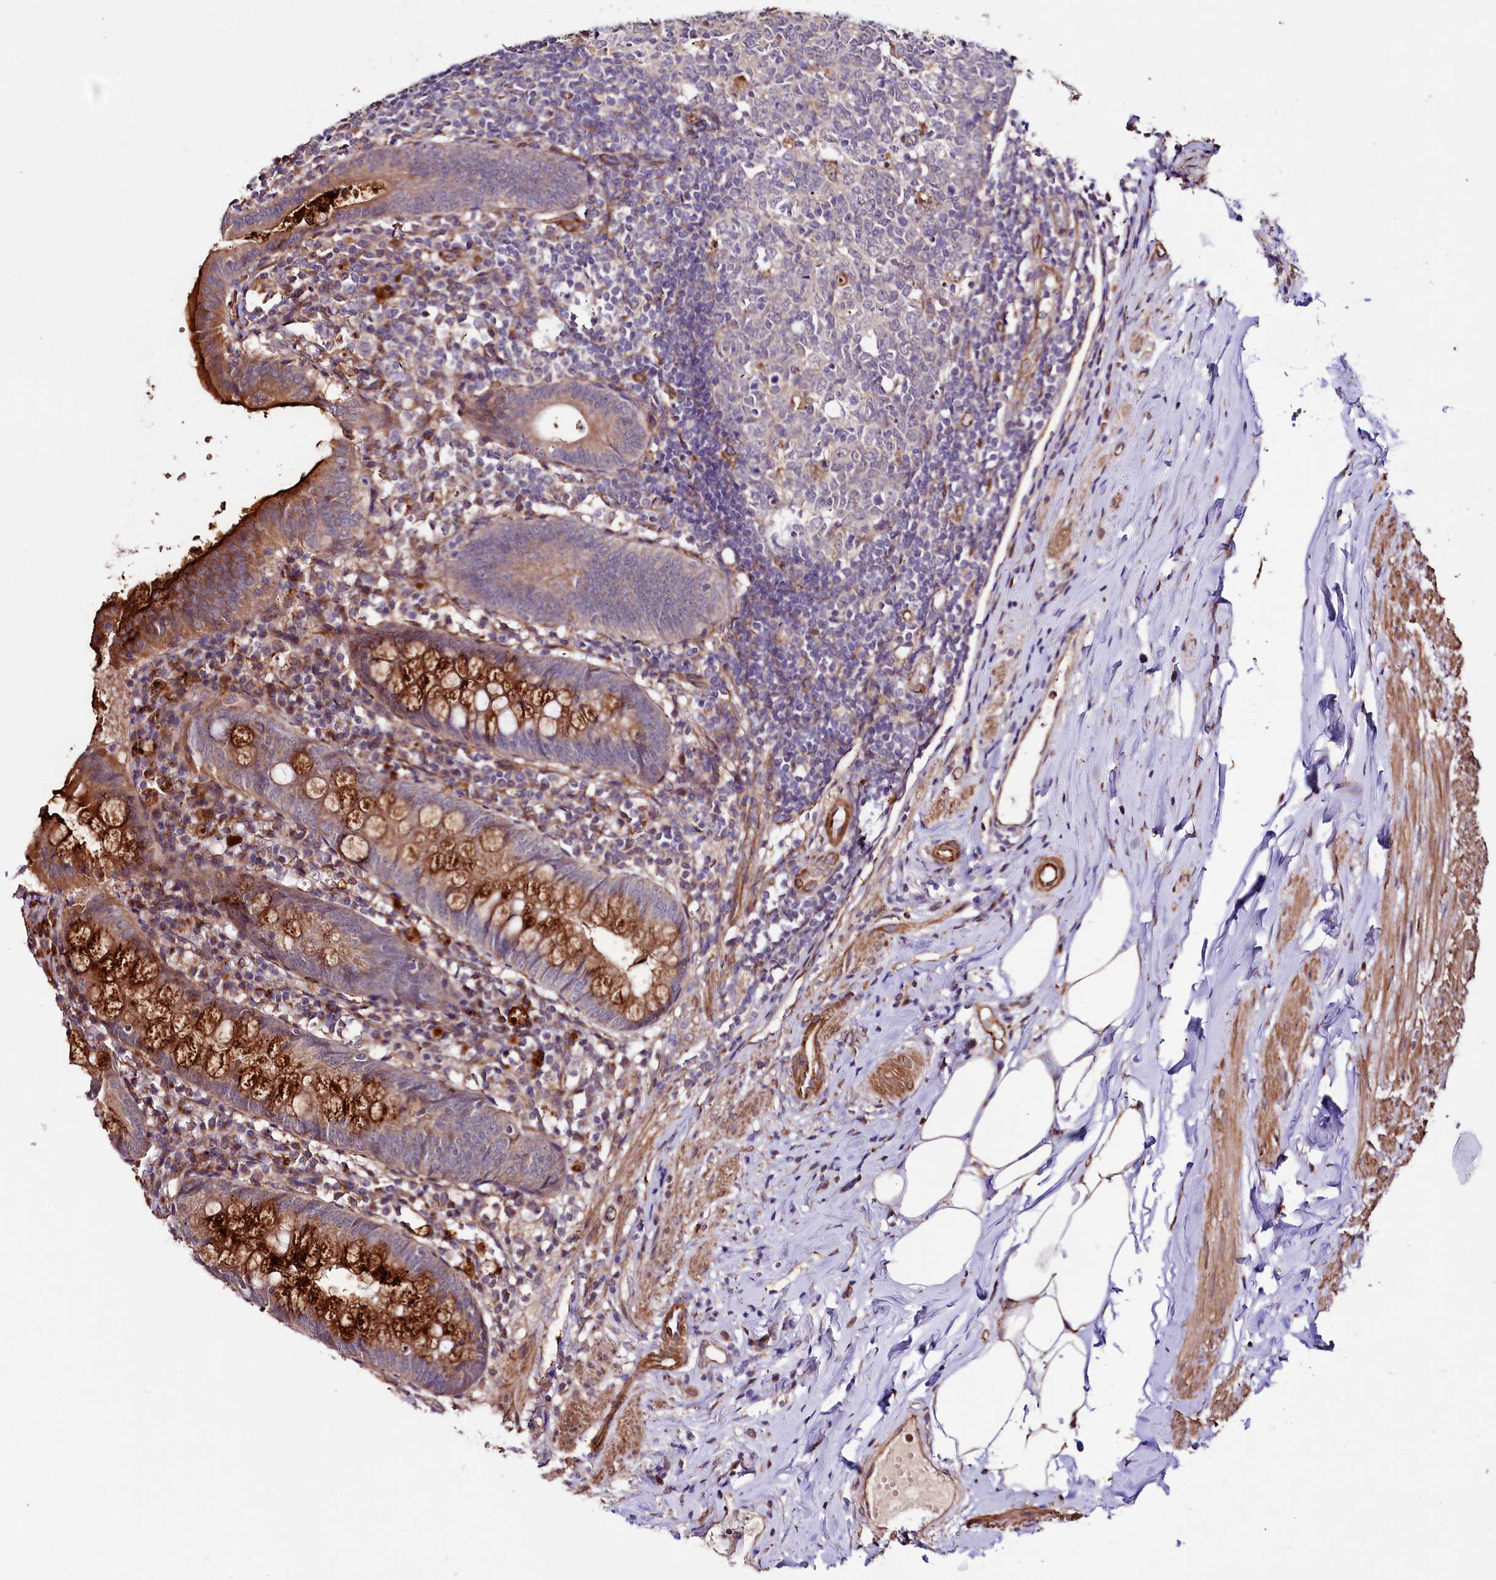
{"staining": {"intensity": "strong", "quantity": "25%-75%", "location": "cytoplasmic/membranous"}, "tissue": "appendix", "cell_type": "Glandular cells", "image_type": "normal", "snomed": [{"axis": "morphology", "description": "Normal tissue, NOS"}, {"axis": "topography", "description": "Appendix"}], "caption": "Immunohistochemical staining of benign appendix exhibits 25%-75% levels of strong cytoplasmic/membranous protein staining in approximately 25%-75% of glandular cells.", "gene": "TTC12", "patient": {"sex": "female", "age": 54}}